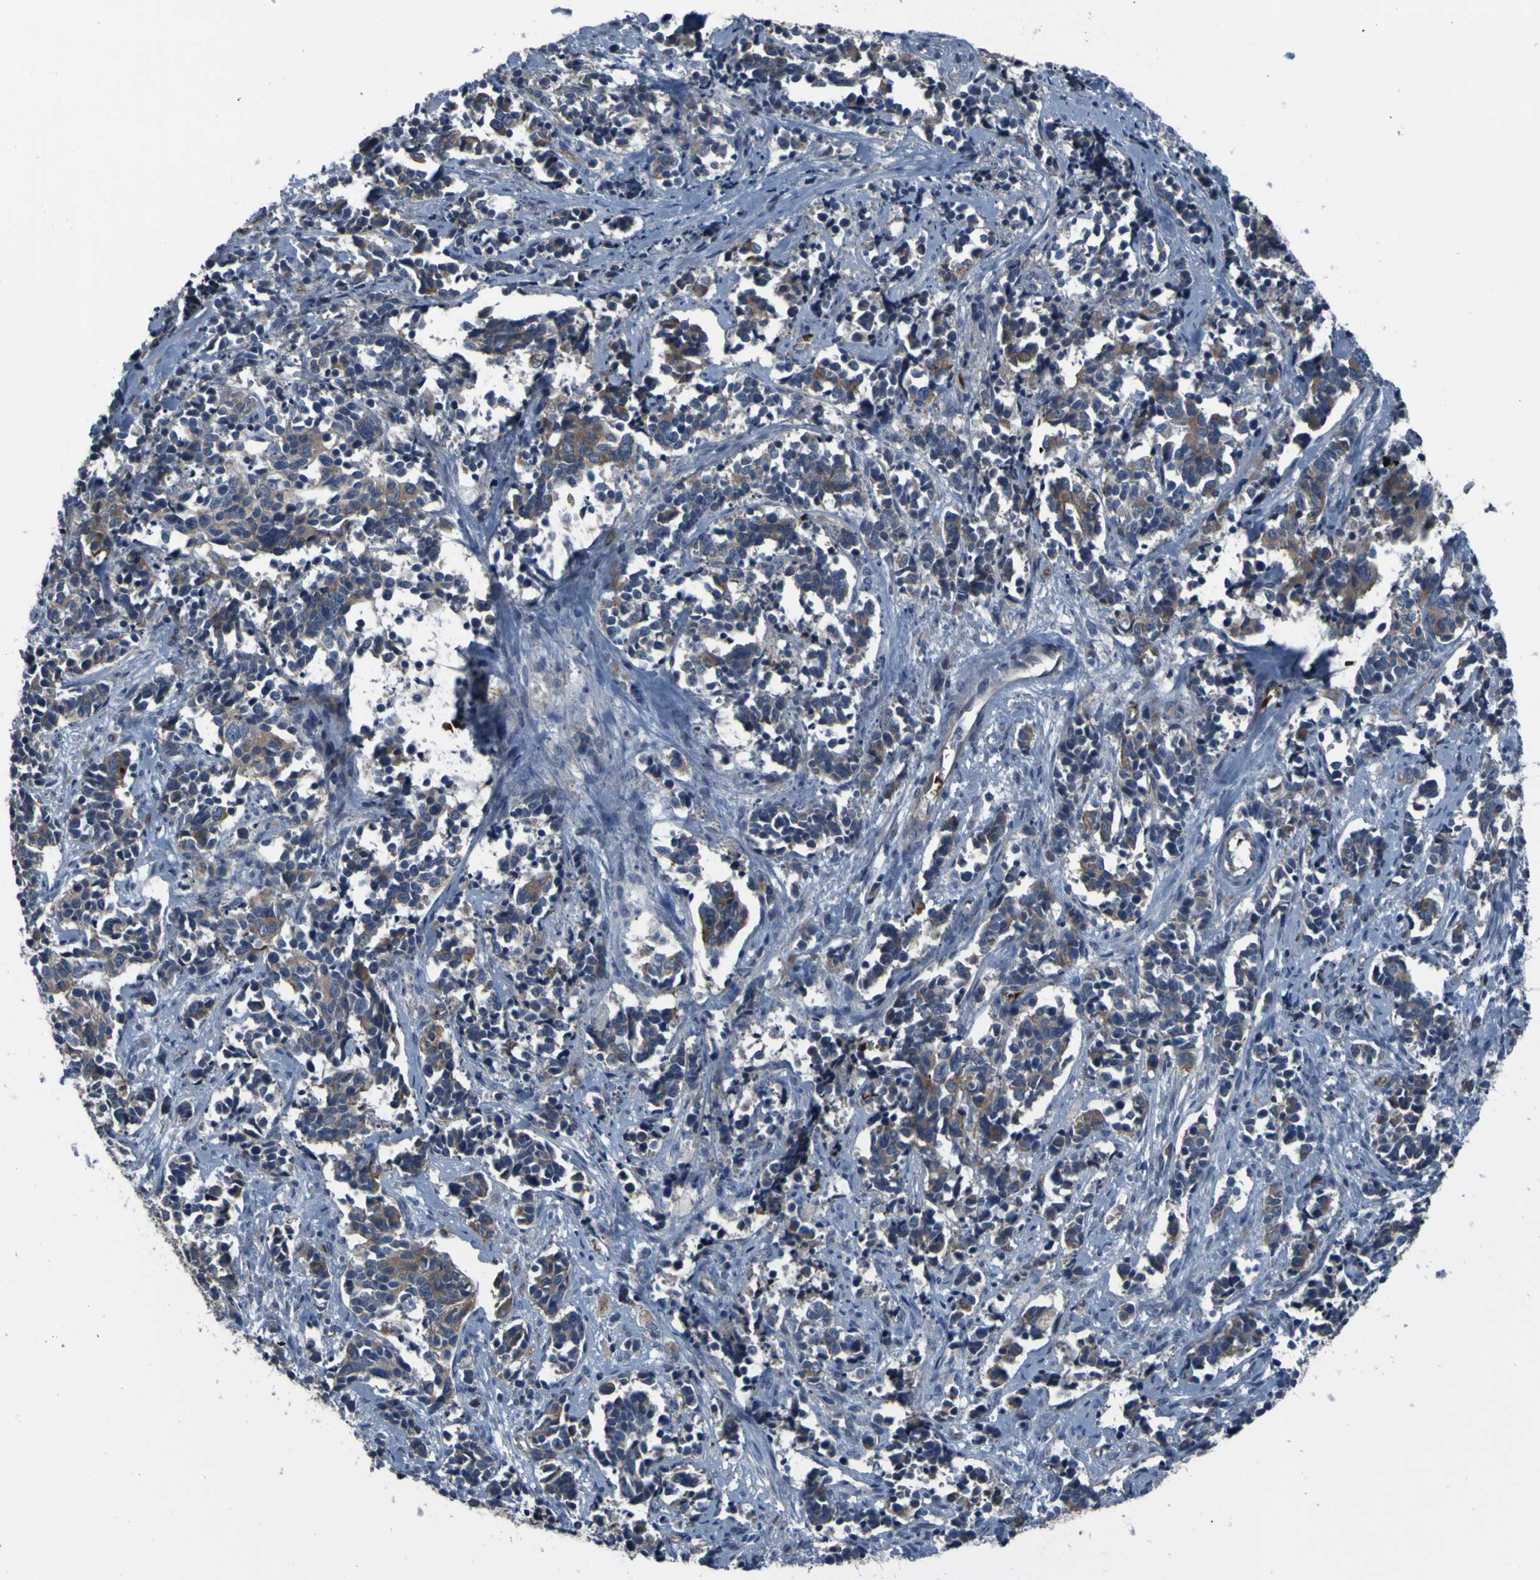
{"staining": {"intensity": "moderate", "quantity": ">75%", "location": "cytoplasmic/membranous"}, "tissue": "cervical cancer", "cell_type": "Tumor cells", "image_type": "cancer", "snomed": [{"axis": "morphology", "description": "Normal tissue, NOS"}, {"axis": "morphology", "description": "Squamous cell carcinoma, NOS"}, {"axis": "topography", "description": "Cervix"}], "caption": "IHC staining of squamous cell carcinoma (cervical), which displays medium levels of moderate cytoplasmic/membranous positivity in approximately >75% of tumor cells indicating moderate cytoplasmic/membranous protein staining. The staining was performed using DAB (brown) for protein detection and nuclei were counterstained in hematoxylin (blue).", "gene": "GRAMD1A", "patient": {"sex": "female", "age": 35}}